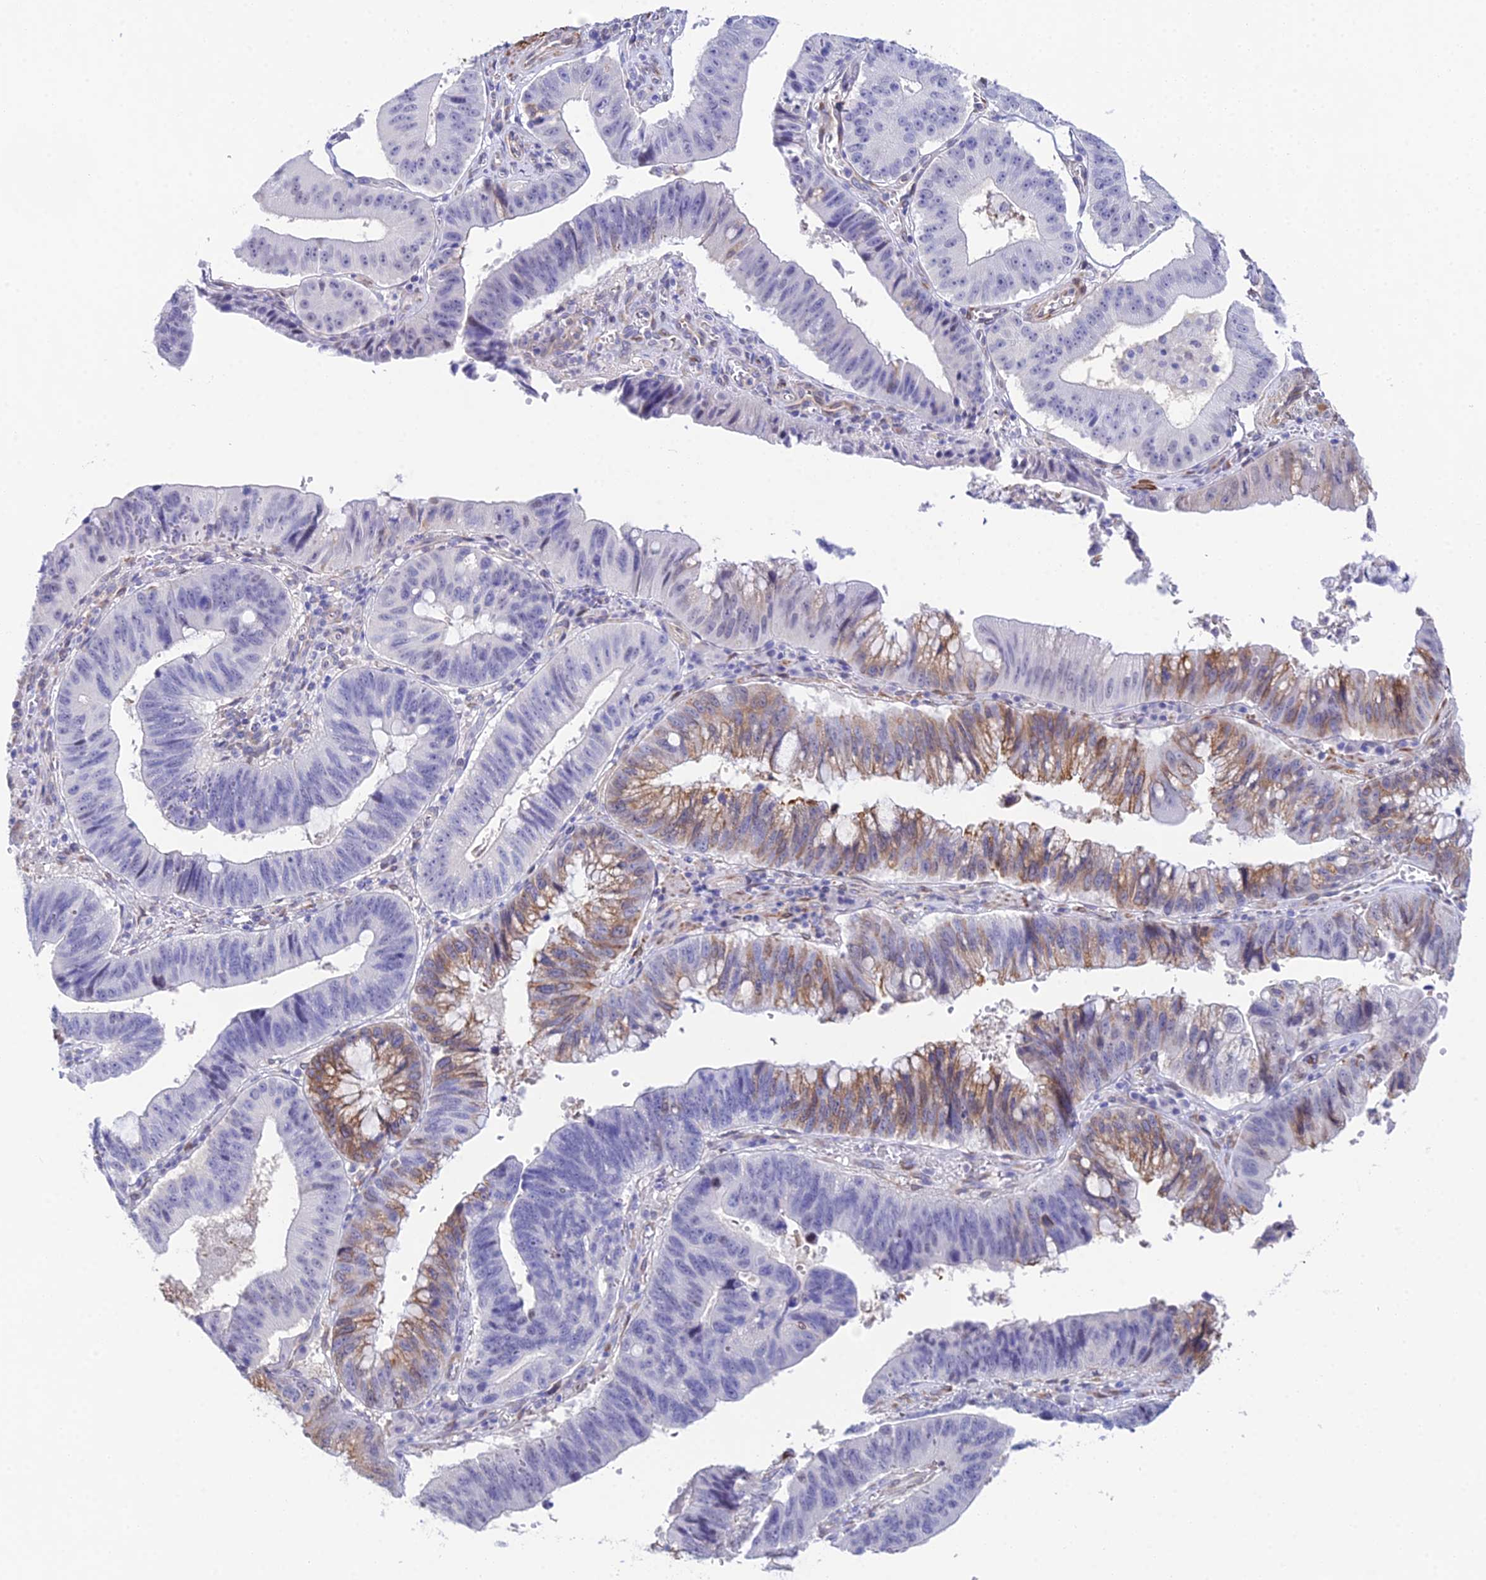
{"staining": {"intensity": "moderate", "quantity": "<25%", "location": "cytoplasmic/membranous"}, "tissue": "stomach cancer", "cell_type": "Tumor cells", "image_type": "cancer", "snomed": [{"axis": "morphology", "description": "Adenocarcinoma, NOS"}, {"axis": "topography", "description": "Stomach"}], "caption": "IHC micrograph of neoplastic tissue: human stomach adenocarcinoma stained using IHC demonstrates low levels of moderate protein expression localized specifically in the cytoplasmic/membranous of tumor cells, appearing as a cytoplasmic/membranous brown color.", "gene": "MXRA7", "patient": {"sex": "male", "age": 59}}